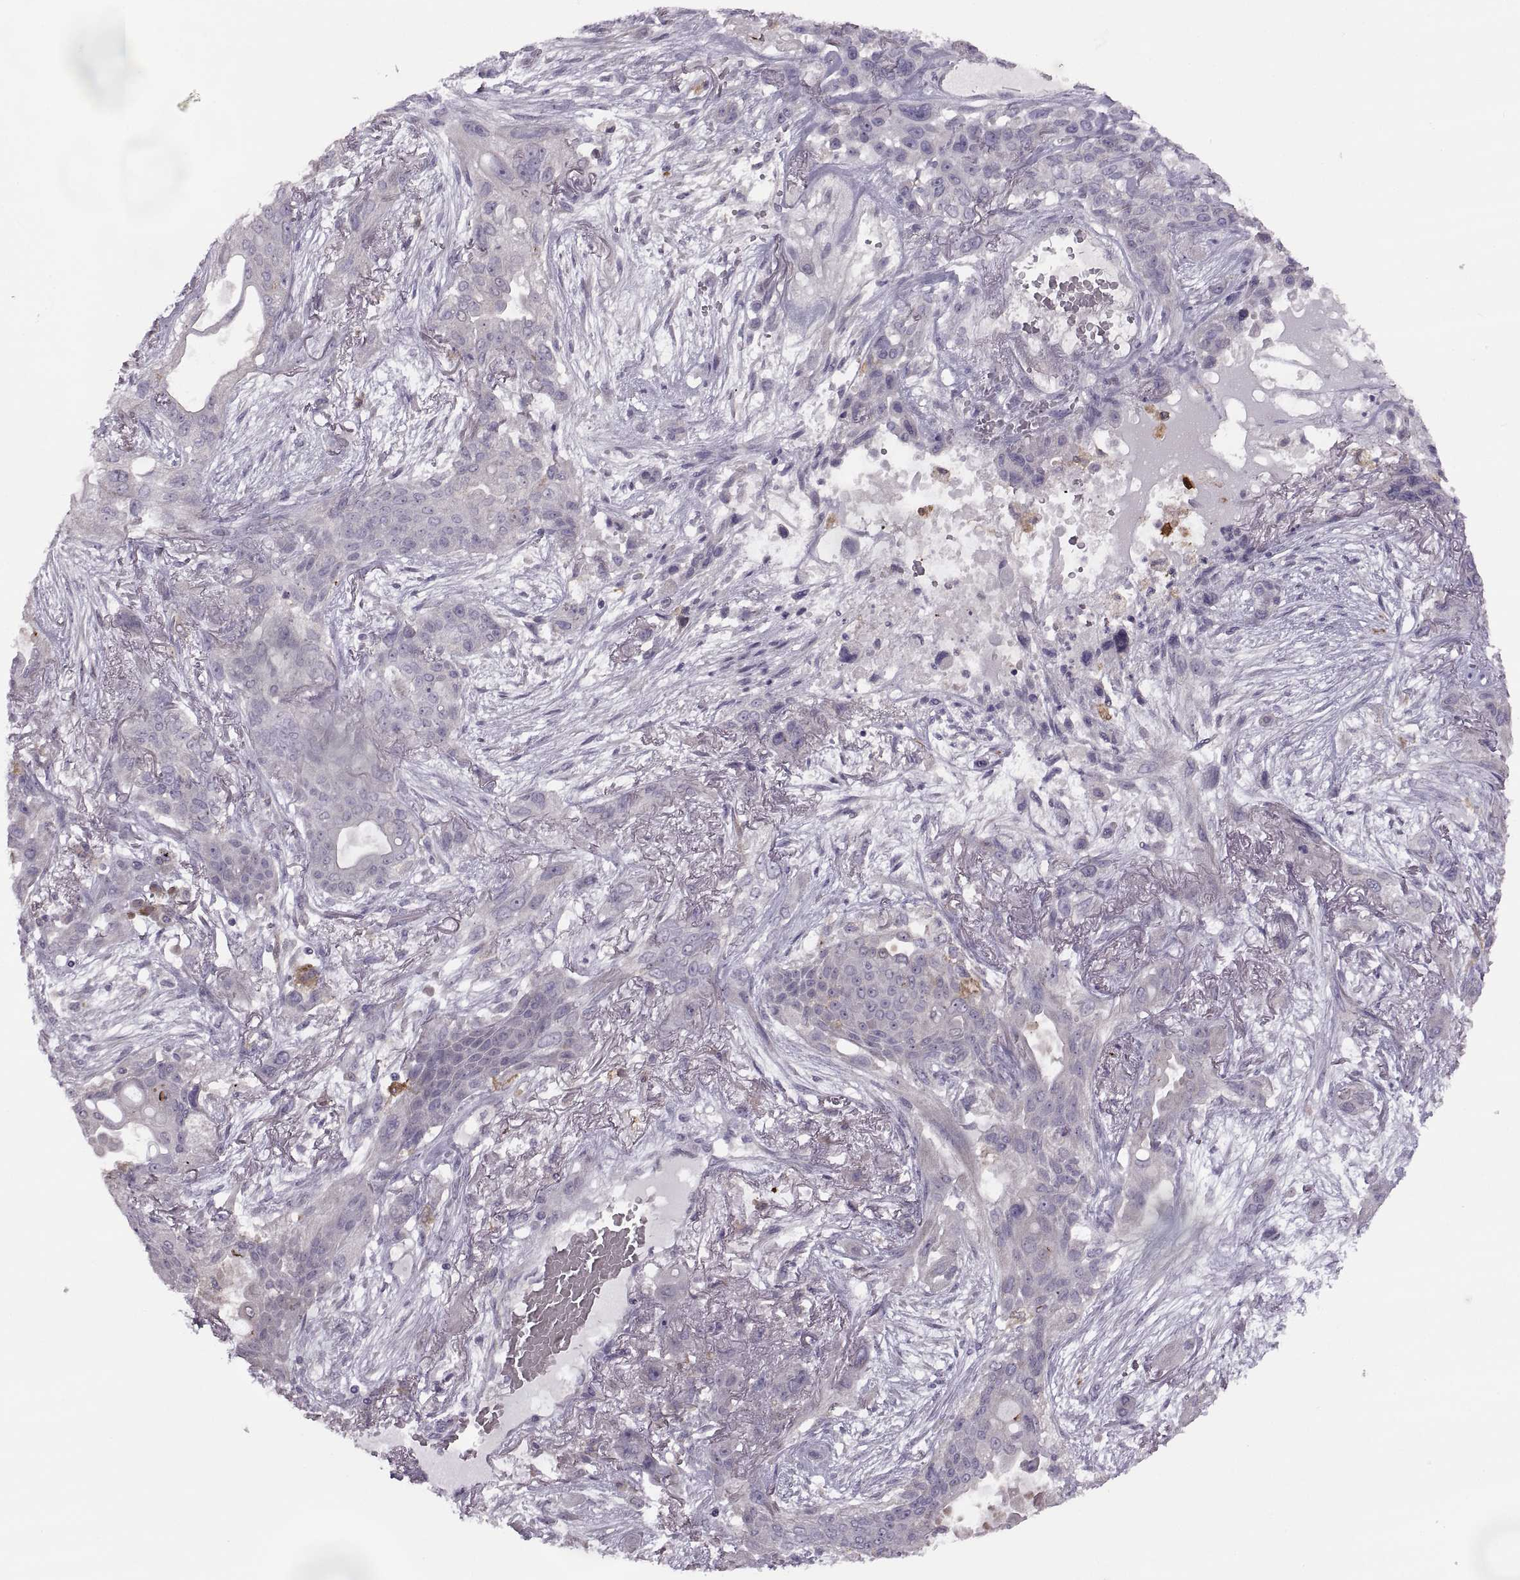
{"staining": {"intensity": "negative", "quantity": "none", "location": "none"}, "tissue": "lung cancer", "cell_type": "Tumor cells", "image_type": "cancer", "snomed": [{"axis": "morphology", "description": "Squamous cell carcinoma, NOS"}, {"axis": "topography", "description": "Lung"}], "caption": "This micrograph is of lung squamous cell carcinoma stained with immunohistochemistry to label a protein in brown with the nuclei are counter-stained blue. There is no staining in tumor cells.", "gene": "H2AP", "patient": {"sex": "female", "age": 70}}